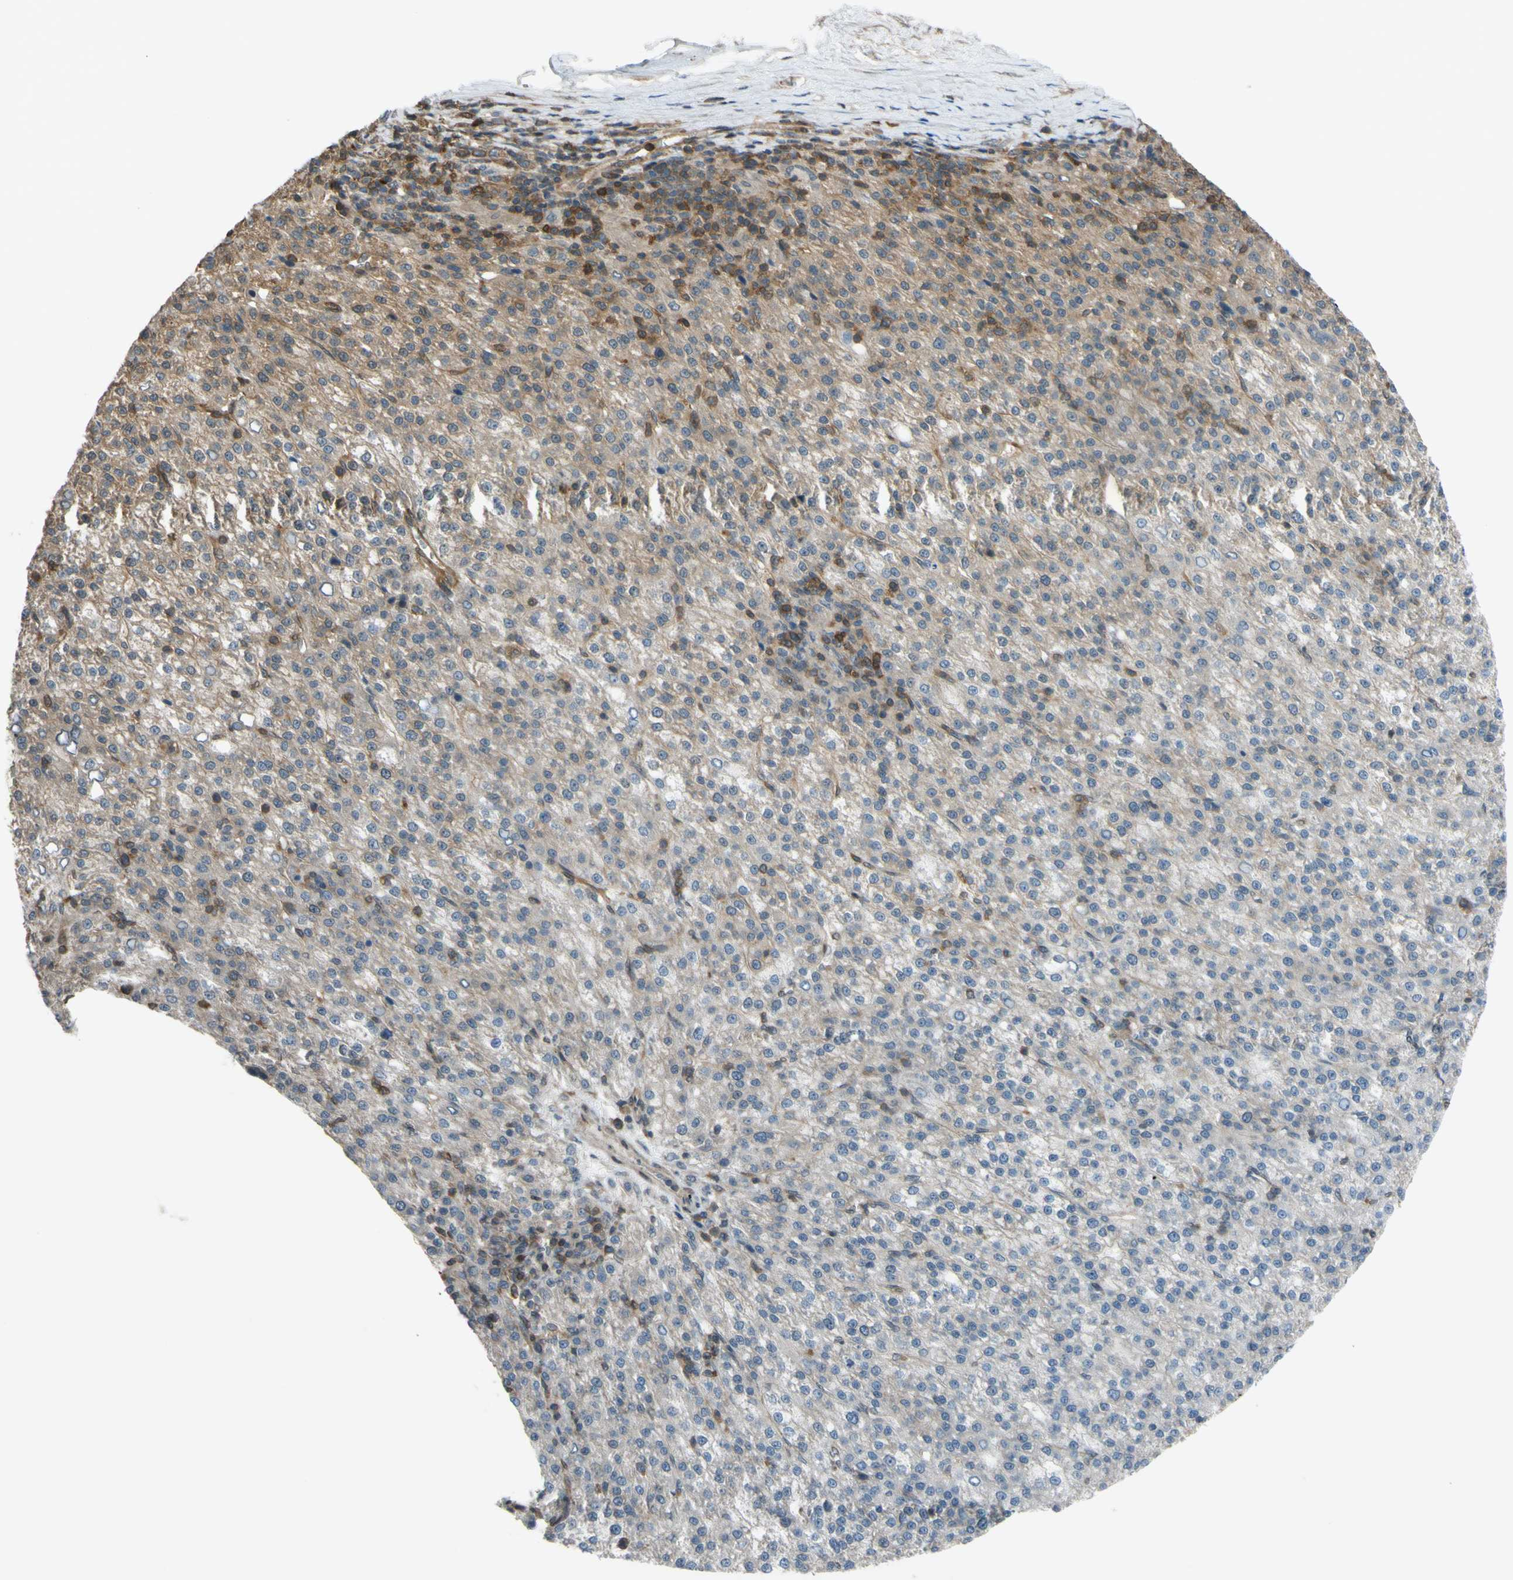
{"staining": {"intensity": "weak", "quantity": "<25%", "location": "cytoplasmic/membranous"}, "tissue": "liver cancer", "cell_type": "Tumor cells", "image_type": "cancer", "snomed": [{"axis": "morphology", "description": "Carcinoma, Hepatocellular, NOS"}, {"axis": "topography", "description": "Liver"}], "caption": "Liver cancer was stained to show a protein in brown. There is no significant staining in tumor cells.", "gene": "YWHAQ", "patient": {"sex": "female", "age": 58}}